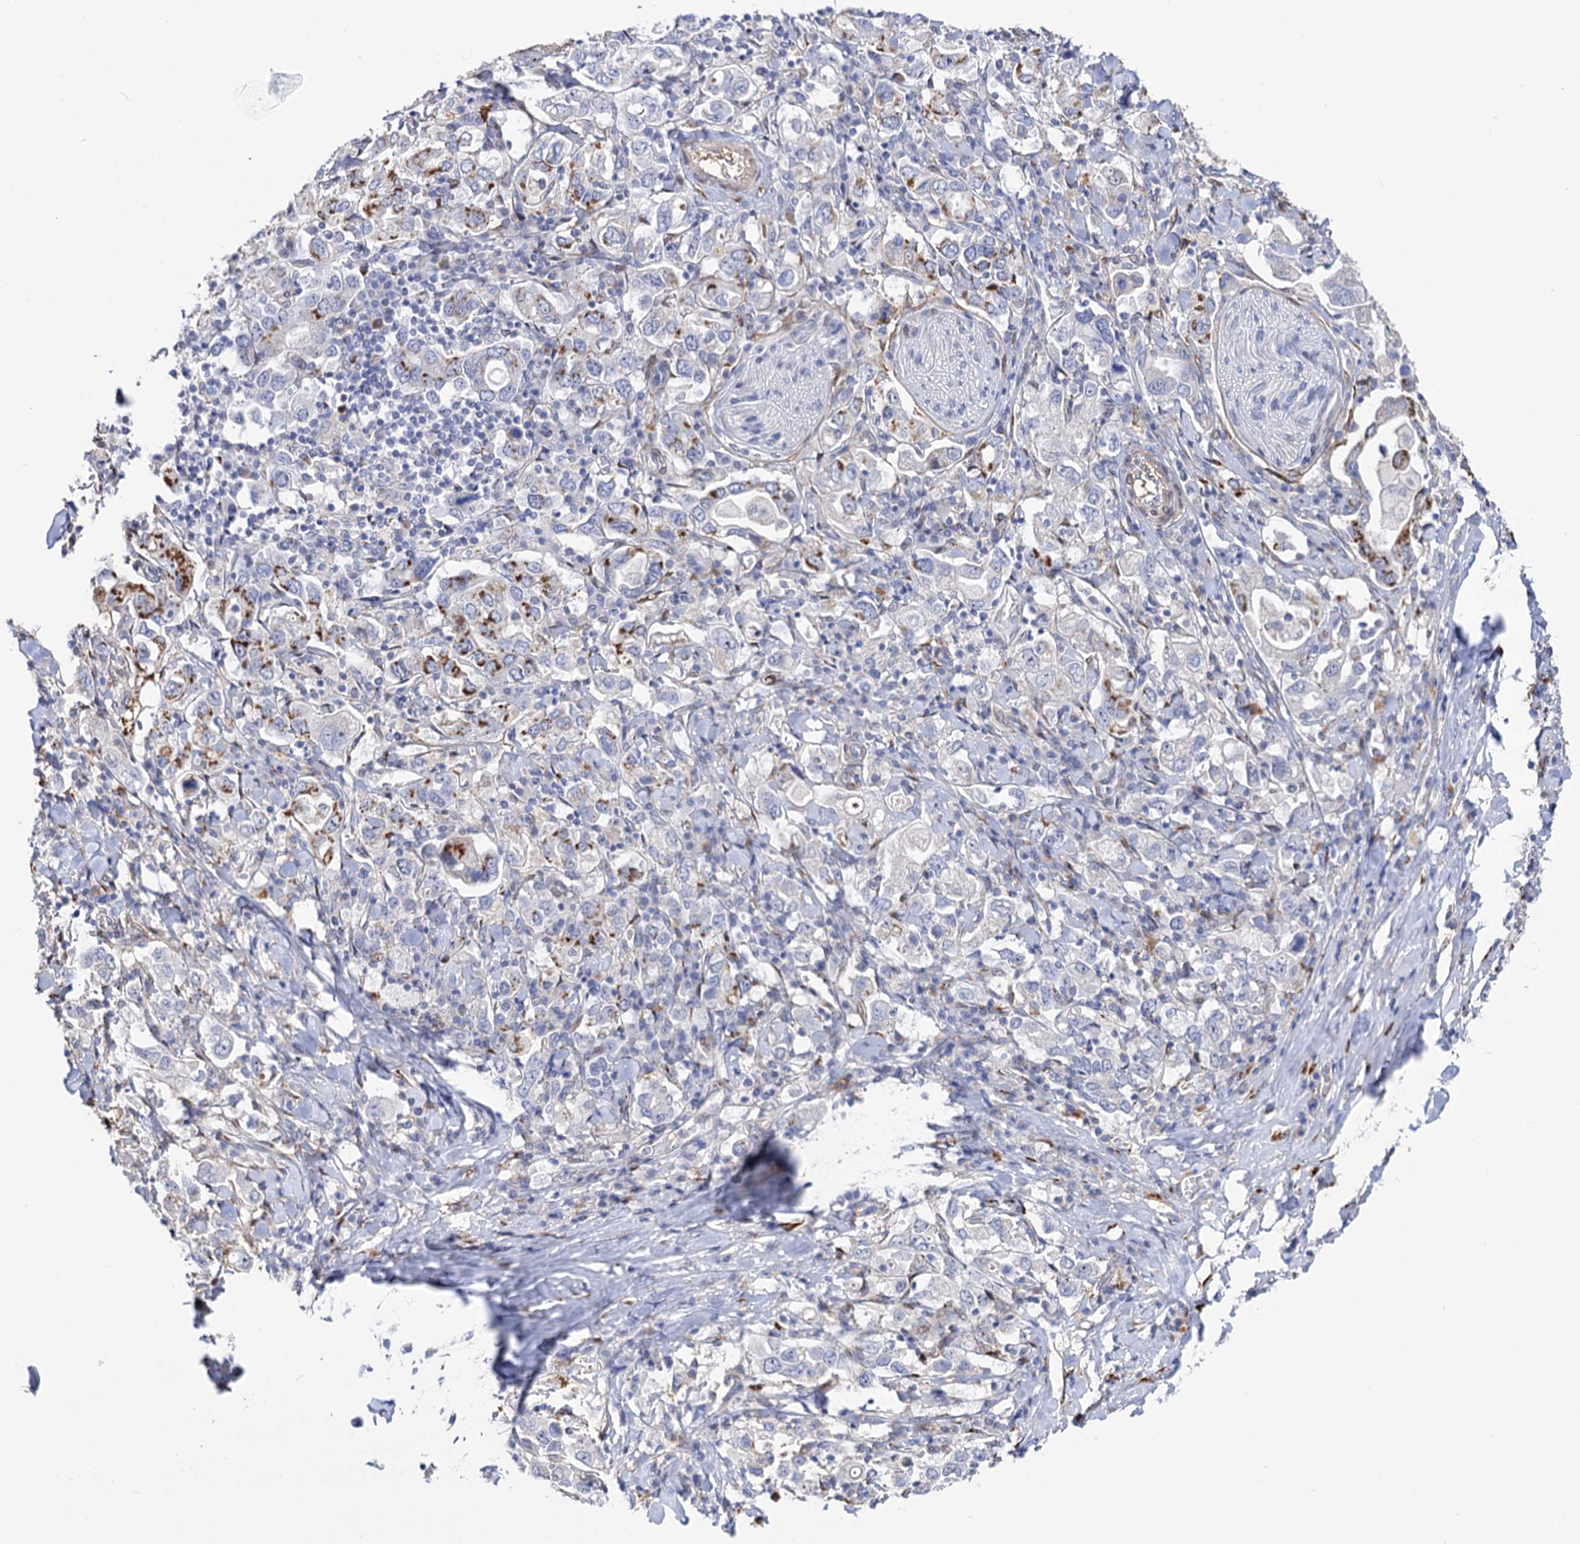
{"staining": {"intensity": "strong", "quantity": "<25%", "location": "cytoplasmic/membranous"}, "tissue": "stomach cancer", "cell_type": "Tumor cells", "image_type": "cancer", "snomed": [{"axis": "morphology", "description": "Adenocarcinoma, NOS"}, {"axis": "topography", "description": "Stomach, upper"}], "caption": "A medium amount of strong cytoplasmic/membranous staining is appreciated in approximately <25% of tumor cells in stomach cancer tissue.", "gene": "C11orf96", "patient": {"sex": "male", "age": 62}}